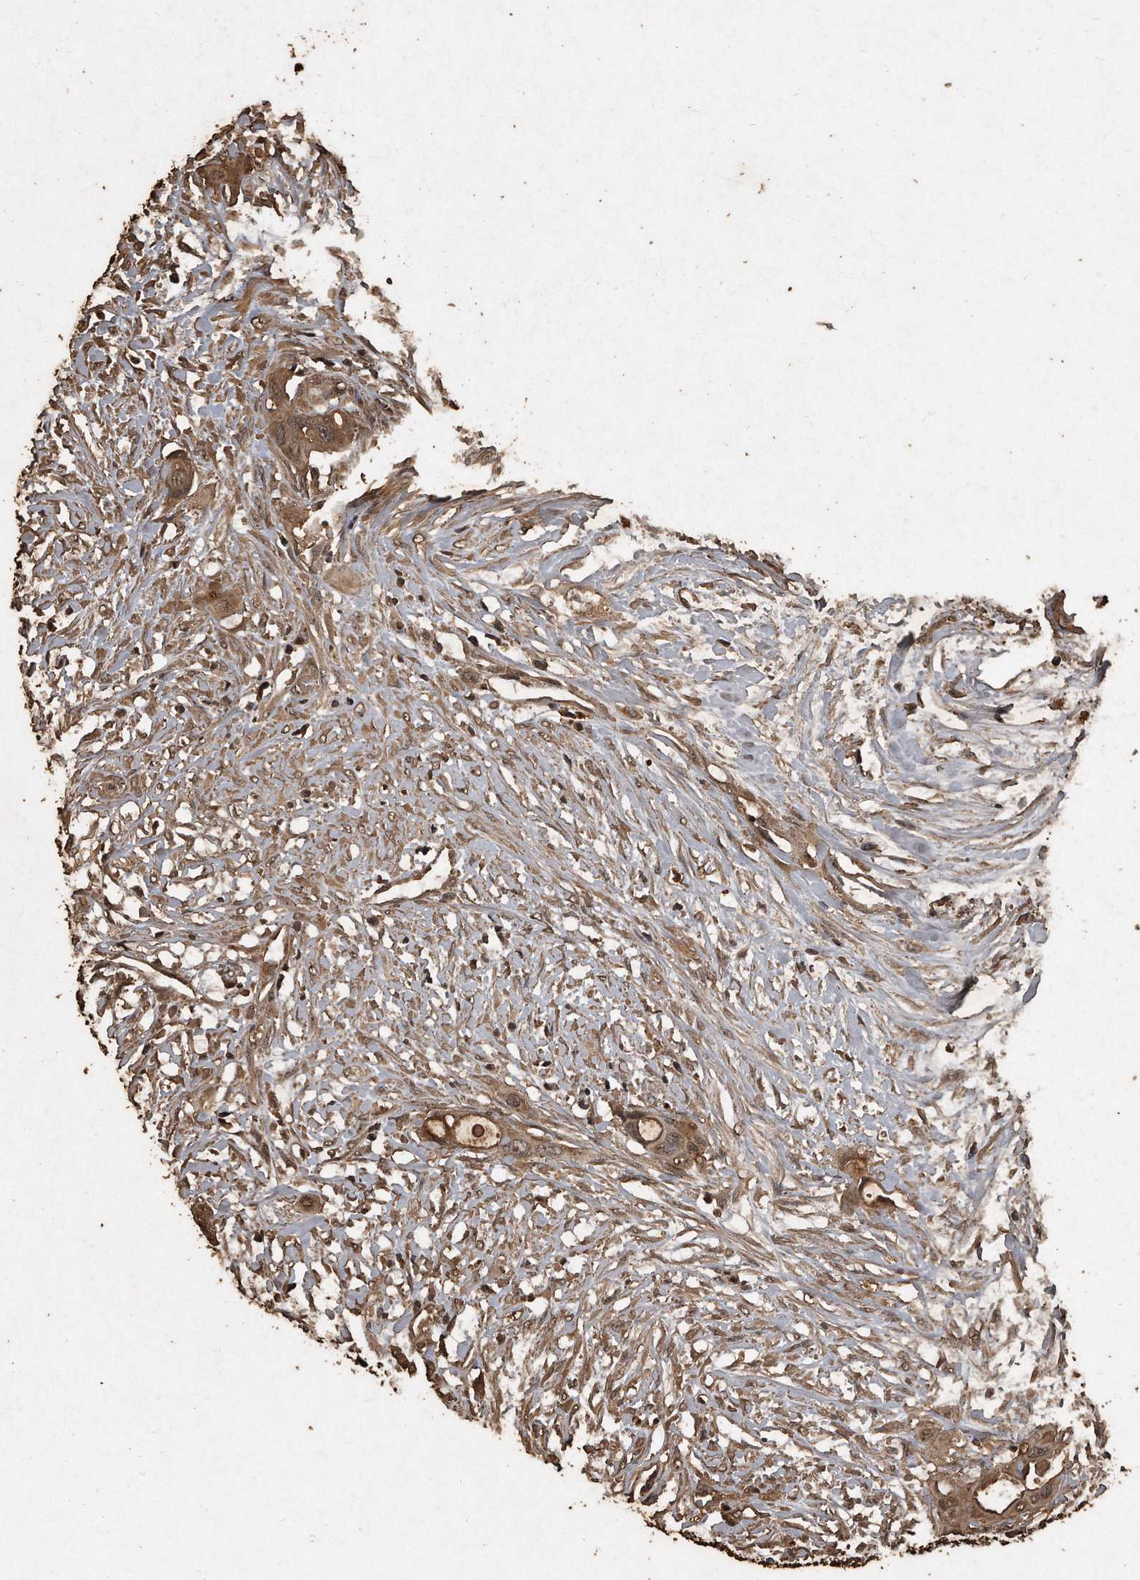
{"staining": {"intensity": "moderate", "quantity": ">75%", "location": "cytoplasmic/membranous,nuclear"}, "tissue": "colorectal cancer", "cell_type": "Tumor cells", "image_type": "cancer", "snomed": [{"axis": "morphology", "description": "Adenocarcinoma, NOS"}, {"axis": "topography", "description": "Colon"}], "caption": "Colorectal cancer stained with immunohistochemistry (IHC) shows moderate cytoplasmic/membranous and nuclear expression in approximately >75% of tumor cells.", "gene": "CFLAR", "patient": {"sex": "female", "age": 57}}